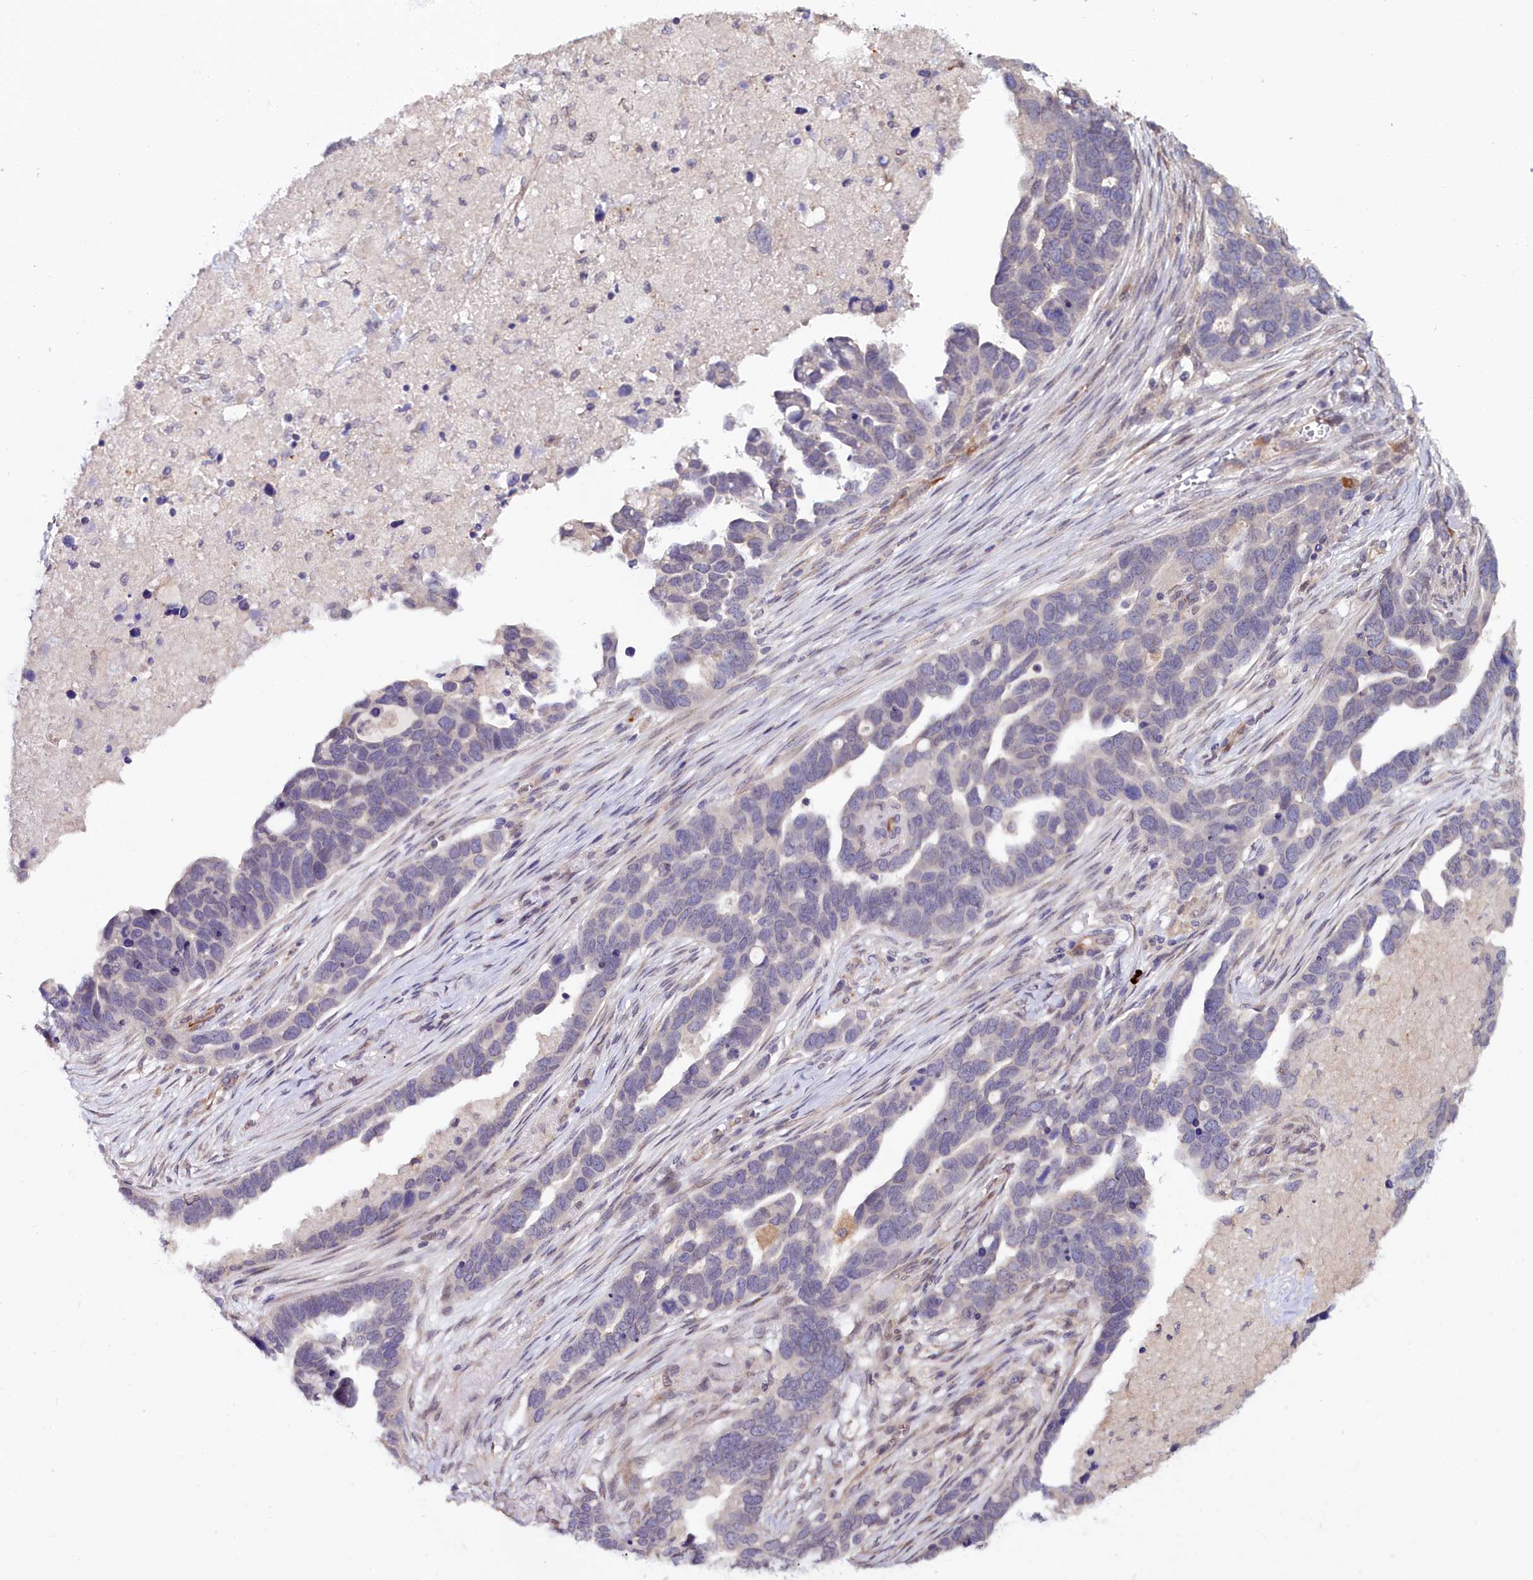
{"staining": {"intensity": "negative", "quantity": "none", "location": "none"}, "tissue": "ovarian cancer", "cell_type": "Tumor cells", "image_type": "cancer", "snomed": [{"axis": "morphology", "description": "Cystadenocarcinoma, serous, NOS"}, {"axis": "topography", "description": "Ovary"}], "caption": "DAB (3,3'-diaminobenzidine) immunohistochemical staining of serous cystadenocarcinoma (ovarian) shows no significant expression in tumor cells.", "gene": "C4orf19", "patient": {"sex": "female", "age": 54}}